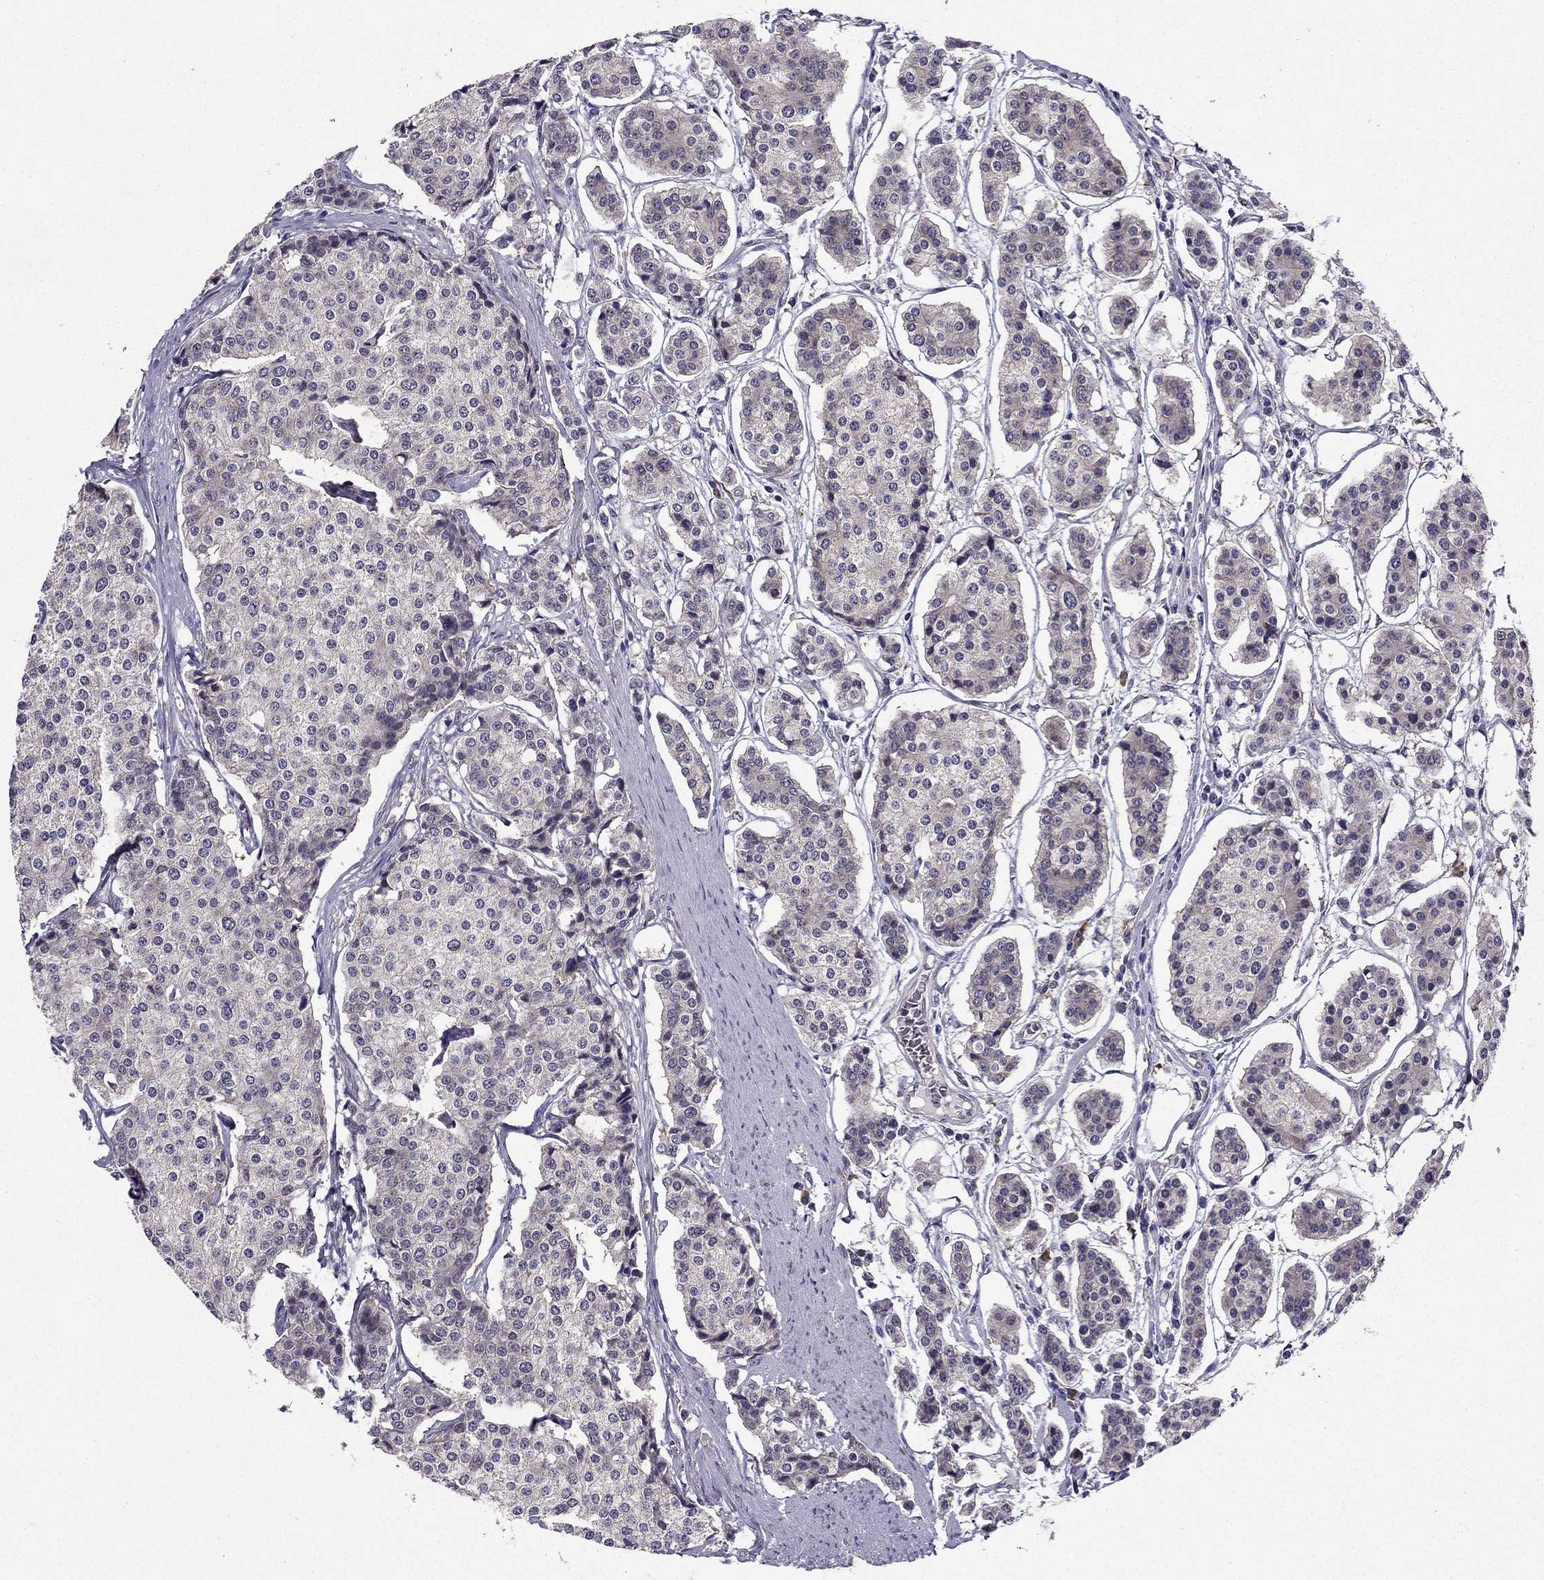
{"staining": {"intensity": "negative", "quantity": "none", "location": "none"}, "tissue": "carcinoid", "cell_type": "Tumor cells", "image_type": "cancer", "snomed": [{"axis": "morphology", "description": "Carcinoid, malignant, NOS"}, {"axis": "topography", "description": "Small intestine"}], "caption": "This is an immunohistochemistry (IHC) micrograph of human carcinoid. There is no staining in tumor cells.", "gene": "ARHGEF28", "patient": {"sex": "female", "age": 65}}